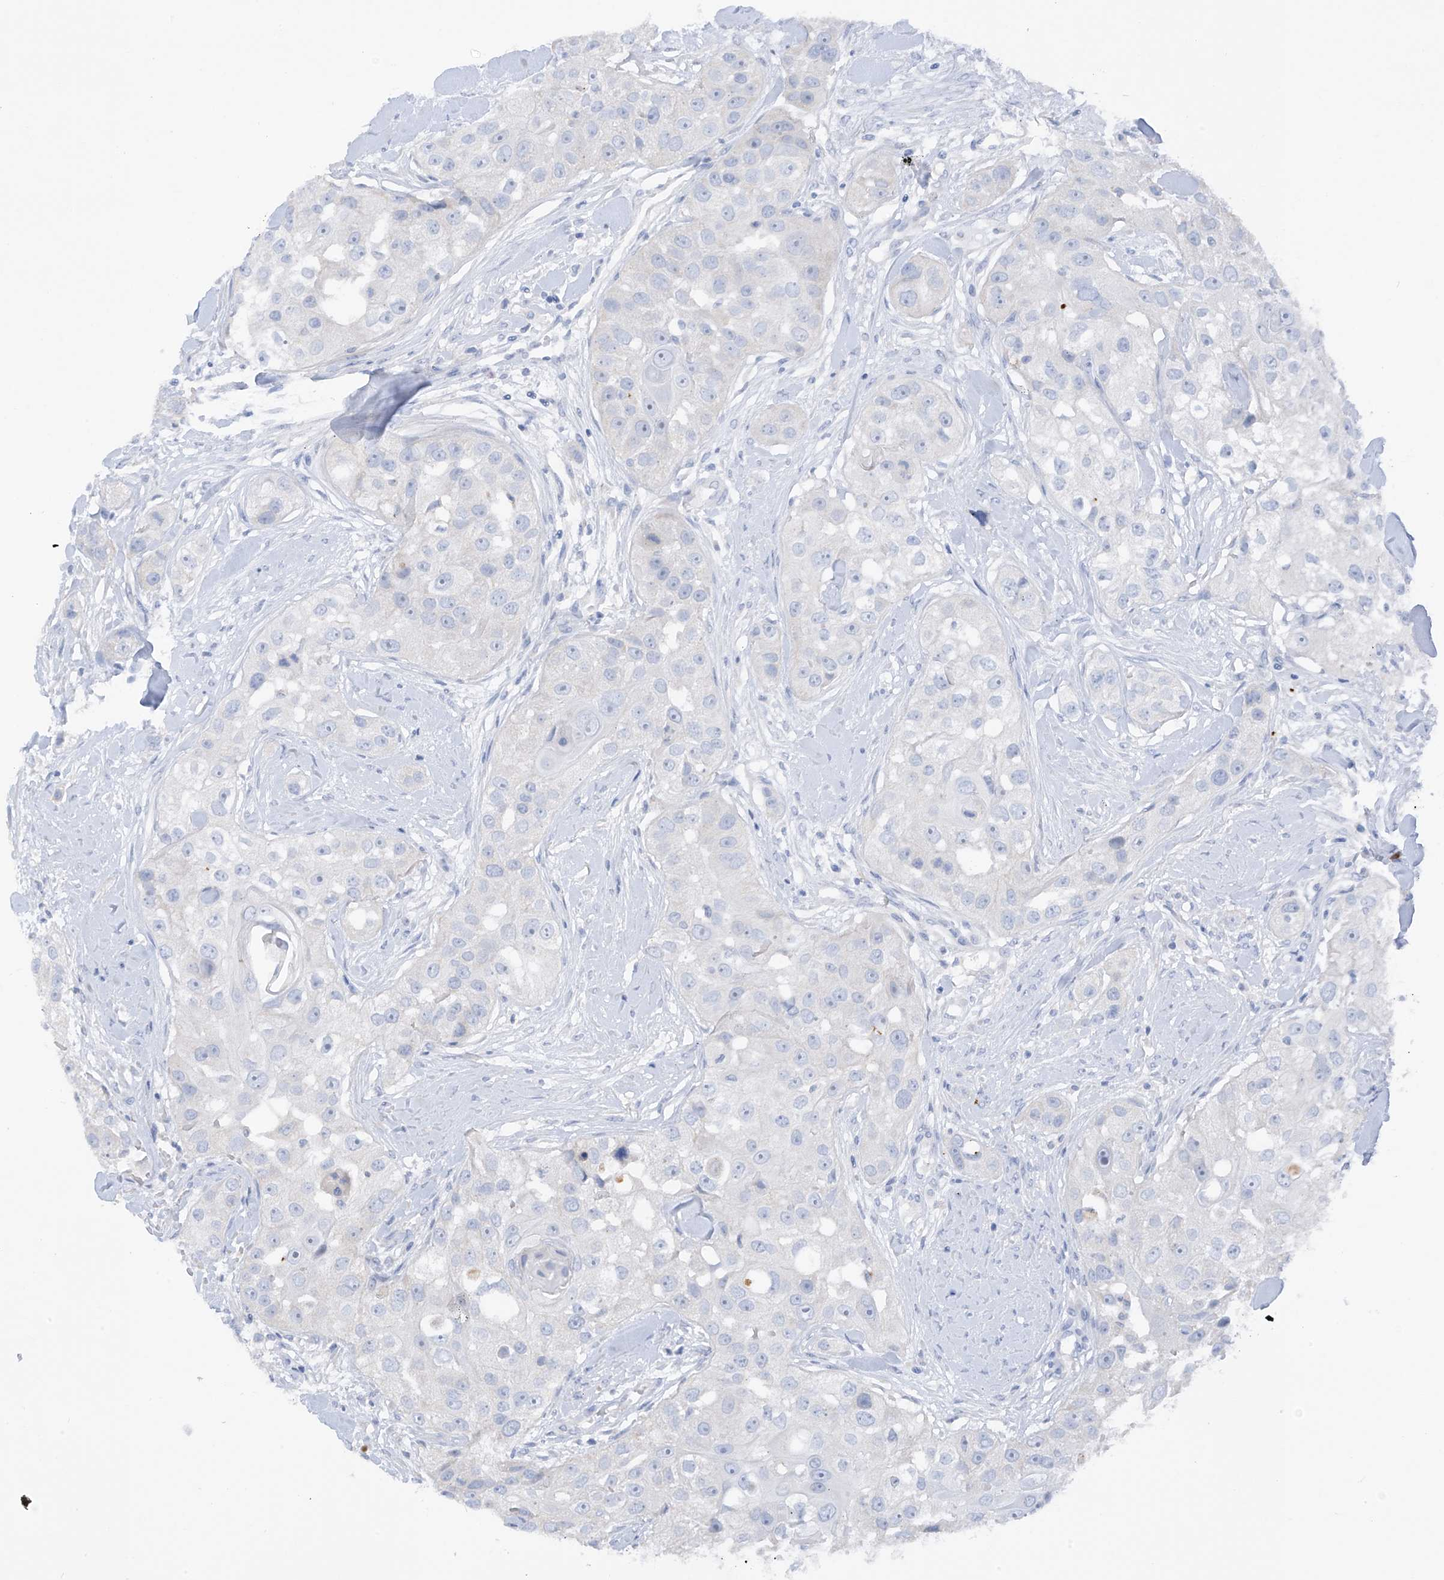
{"staining": {"intensity": "negative", "quantity": "none", "location": "none"}, "tissue": "head and neck cancer", "cell_type": "Tumor cells", "image_type": "cancer", "snomed": [{"axis": "morphology", "description": "Normal tissue, NOS"}, {"axis": "morphology", "description": "Squamous cell carcinoma, NOS"}, {"axis": "topography", "description": "Skeletal muscle"}, {"axis": "topography", "description": "Head-Neck"}], "caption": "IHC of human head and neck cancer (squamous cell carcinoma) exhibits no staining in tumor cells. (Stains: DAB (3,3'-diaminobenzidine) immunohistochemistry (IHC) with hematoxylin counter stain, Microscopy: brightfield microscopy at high magnification).", "gene": "ZNF404", "patient": {"sex": "male", "age": 51}}